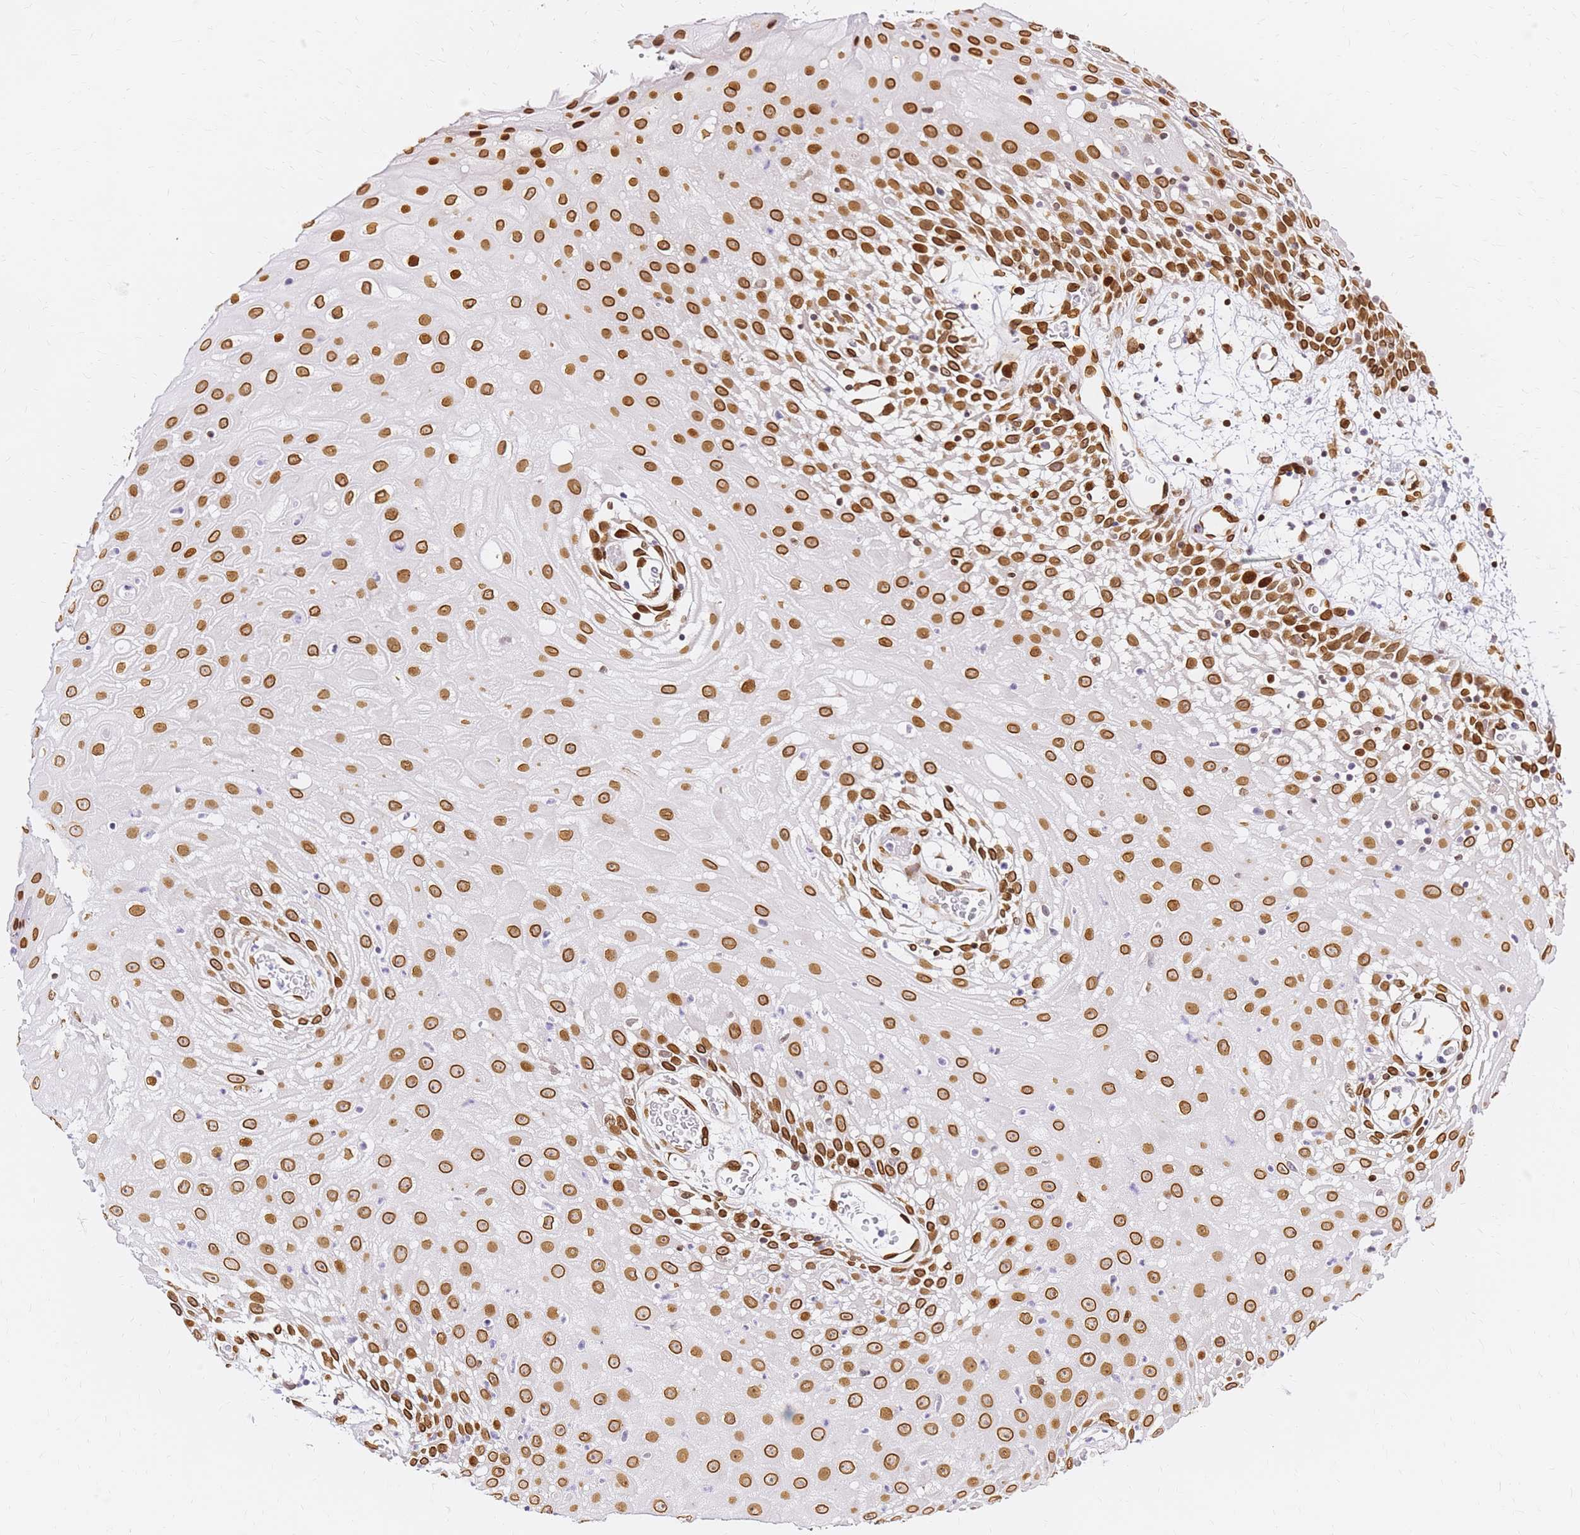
{"staining": {"intensity": "strong", "quantity": ">75%", "location": "cytoplasmic/membranous,nuclear"}, "tissue": "oral mucosa", "cell_type": "Squamous epithelial cells", "image_type": "normal", "snomed": [{"axis": "morphology", "description": "Normal tissue, NOS"}, {"axis": "topography", "description": "Skeletal muscle"}, {"axis": "topography", "description": "Oral tissue"}, {"axis": "topography", "description": "Salivary gland"}, {"axis": "topography", "description": "Peripheral nerve tissue"}], "caption": "Immunohistochemistry (IHC) image of normal human oral mucosa stained for a protein (brown), which shows high levels of strong cytoplasmic/membranous,nuclear staining in approximately >75% of squamous epithelial cells.", "gene": "C6orf141", "patient": {"sex": "male", "age": 54}}